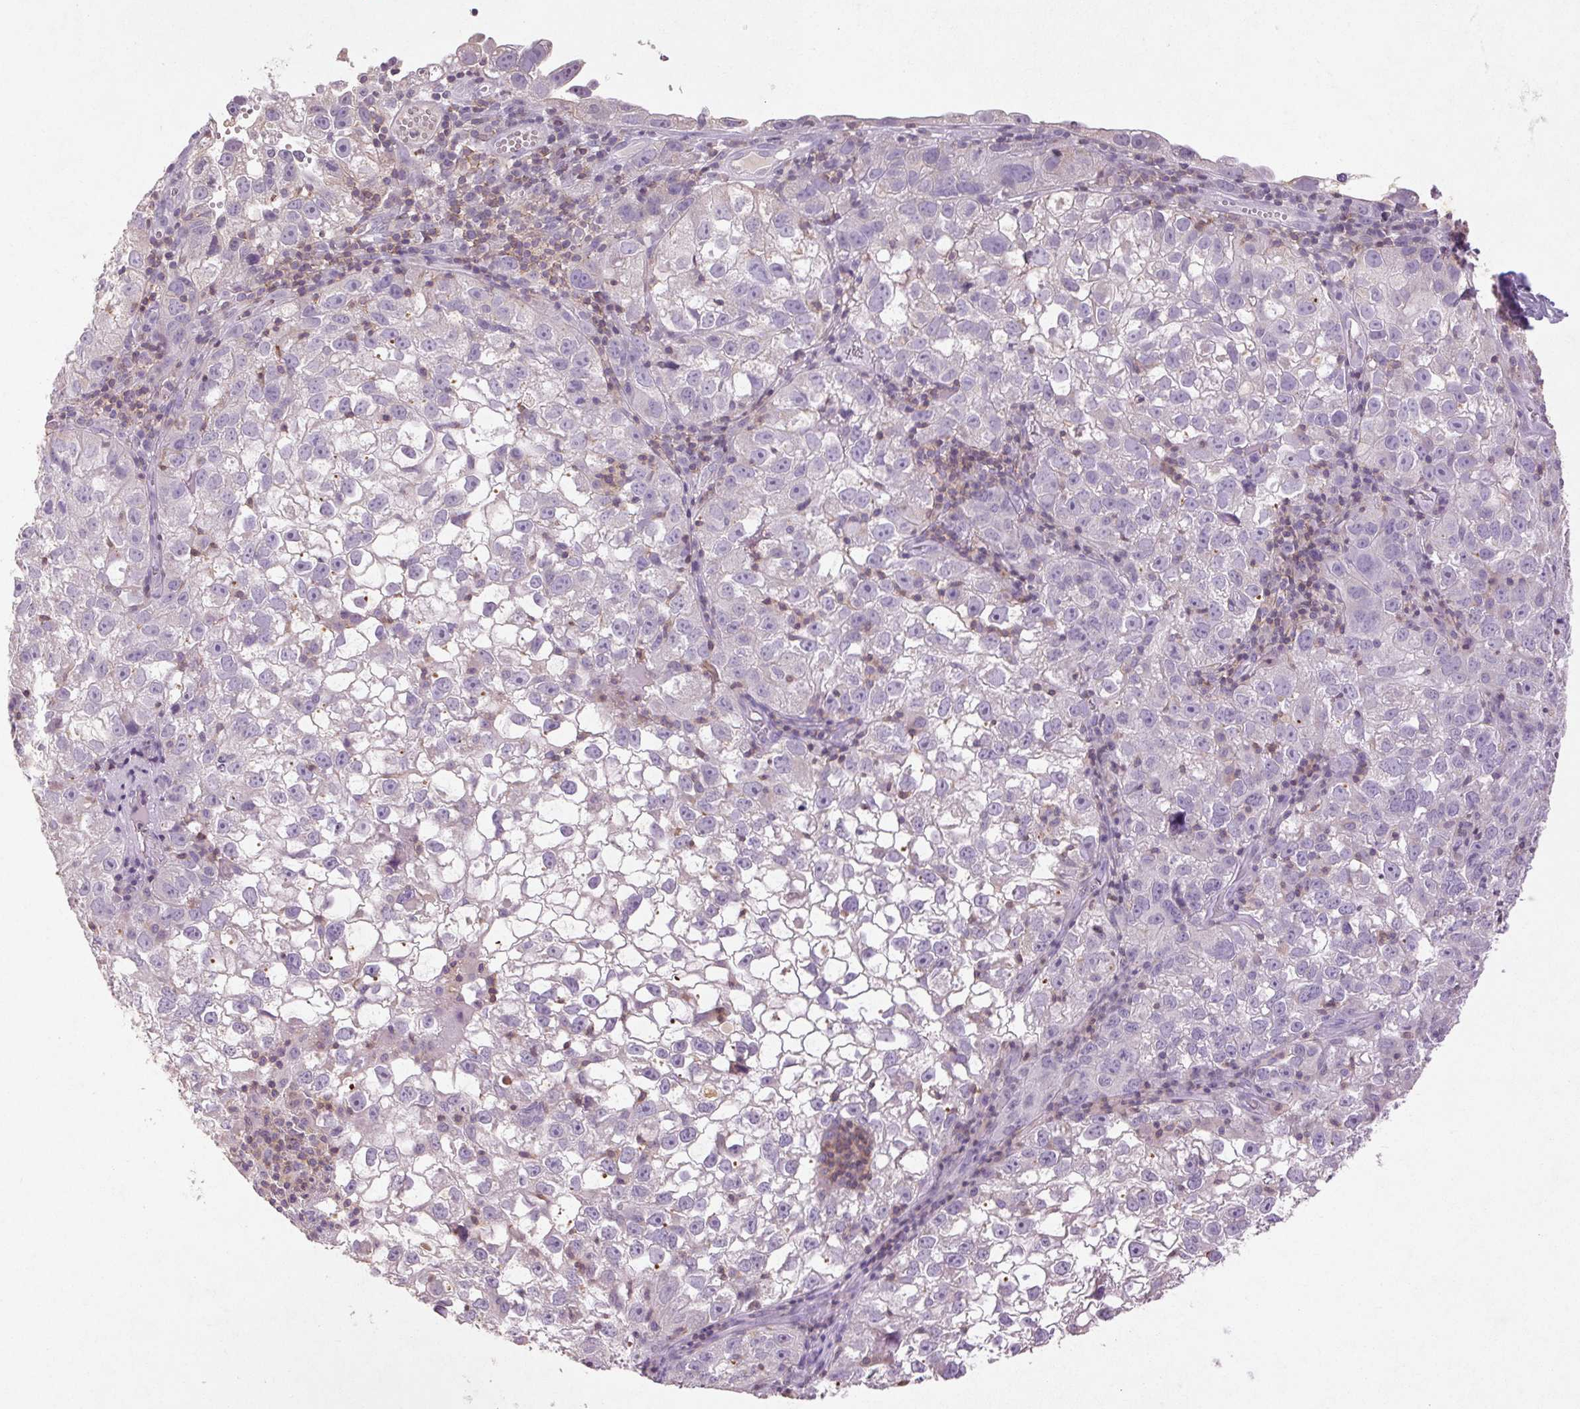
{"staining": {"intensity": "negative", "quantity": "none", "location": "none"}, "tissue": "cervical cancer", "cell_type": "Tumor cells", "image_type": "cancer", "snomed": [{"axis": "morphology", "description": "Squamous cell carcinoma, NOS"}, {"axis": "topography", "description": "Cervix"}], "caption": "The image shows no significant staining in tumor cells of cervical squamous cell carcinoma. Brightfield microscopy of immunohistochemistry stained with DAB (brown) and hematoxylin (blue), captured at high magnification.", "gene": "FNDC7", "patient": {"sex": "female", "age": 55}}